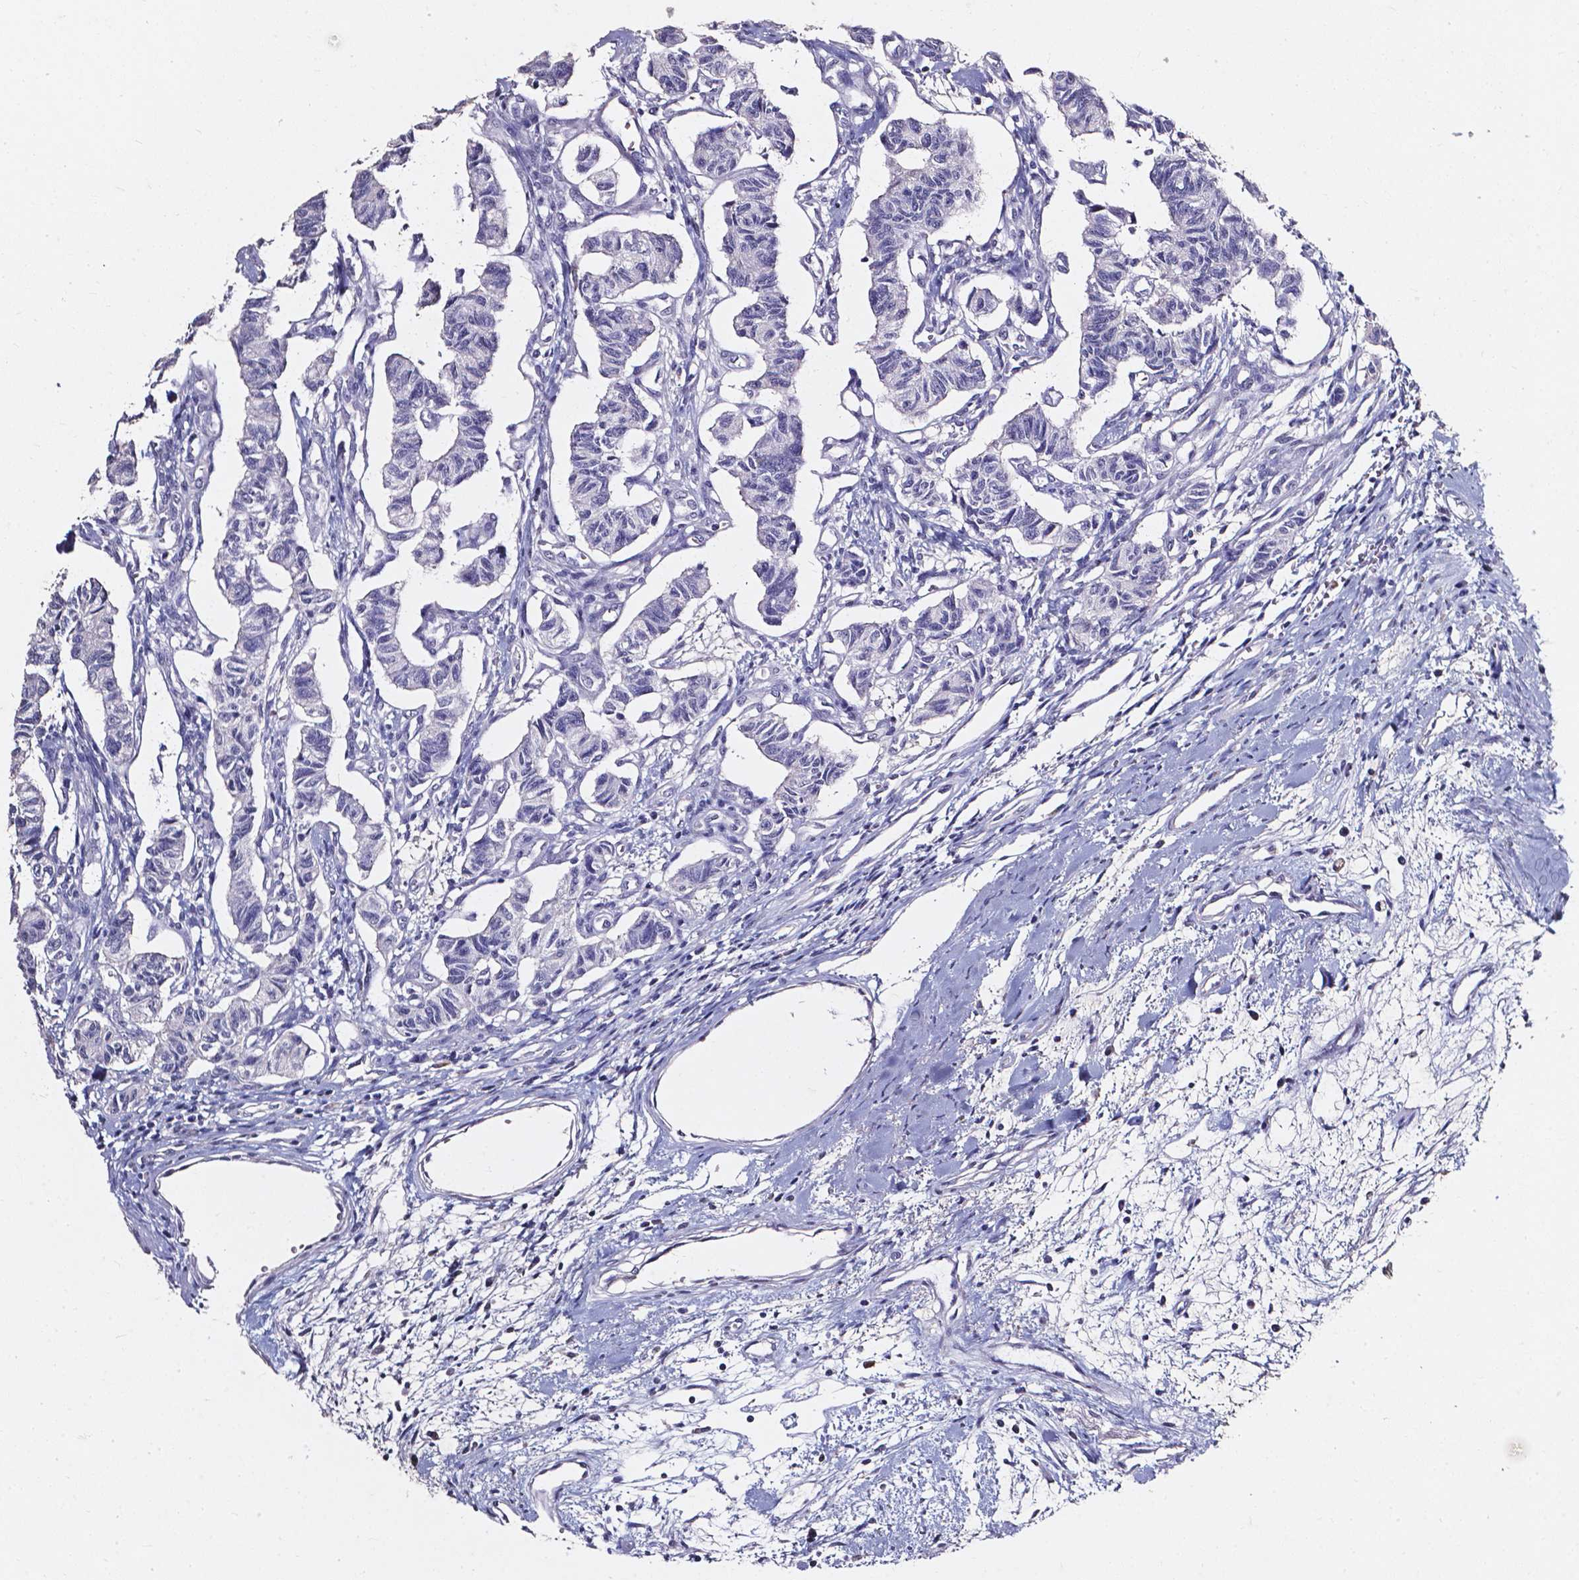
{"staining": {"intensity": "negative", "quantity": "none", "location": "none"}, "tissue": "carcinoid", "cell_type": "Tumor cells", "image_type": "cancer", "snomed": [{"axis": "morphology", "description": "Carcinoid, malignant, NOS"}, {"axis": "topography", "description": "Kidney"}], "caption": "DAB (3,3'-diaminobenzidine) immunohistochemical staining of human carcinoid shows no significant staining in tumor cells. Brightfield microscopy of immunohistochemistry (IHC) stained with DAB (3,3'-diaminobenzidine) (brown) and hematoxylin (blue), captured at high magnification.", "gene": "AKR1B10", "patient": {"sex": "female", "age": 41}}